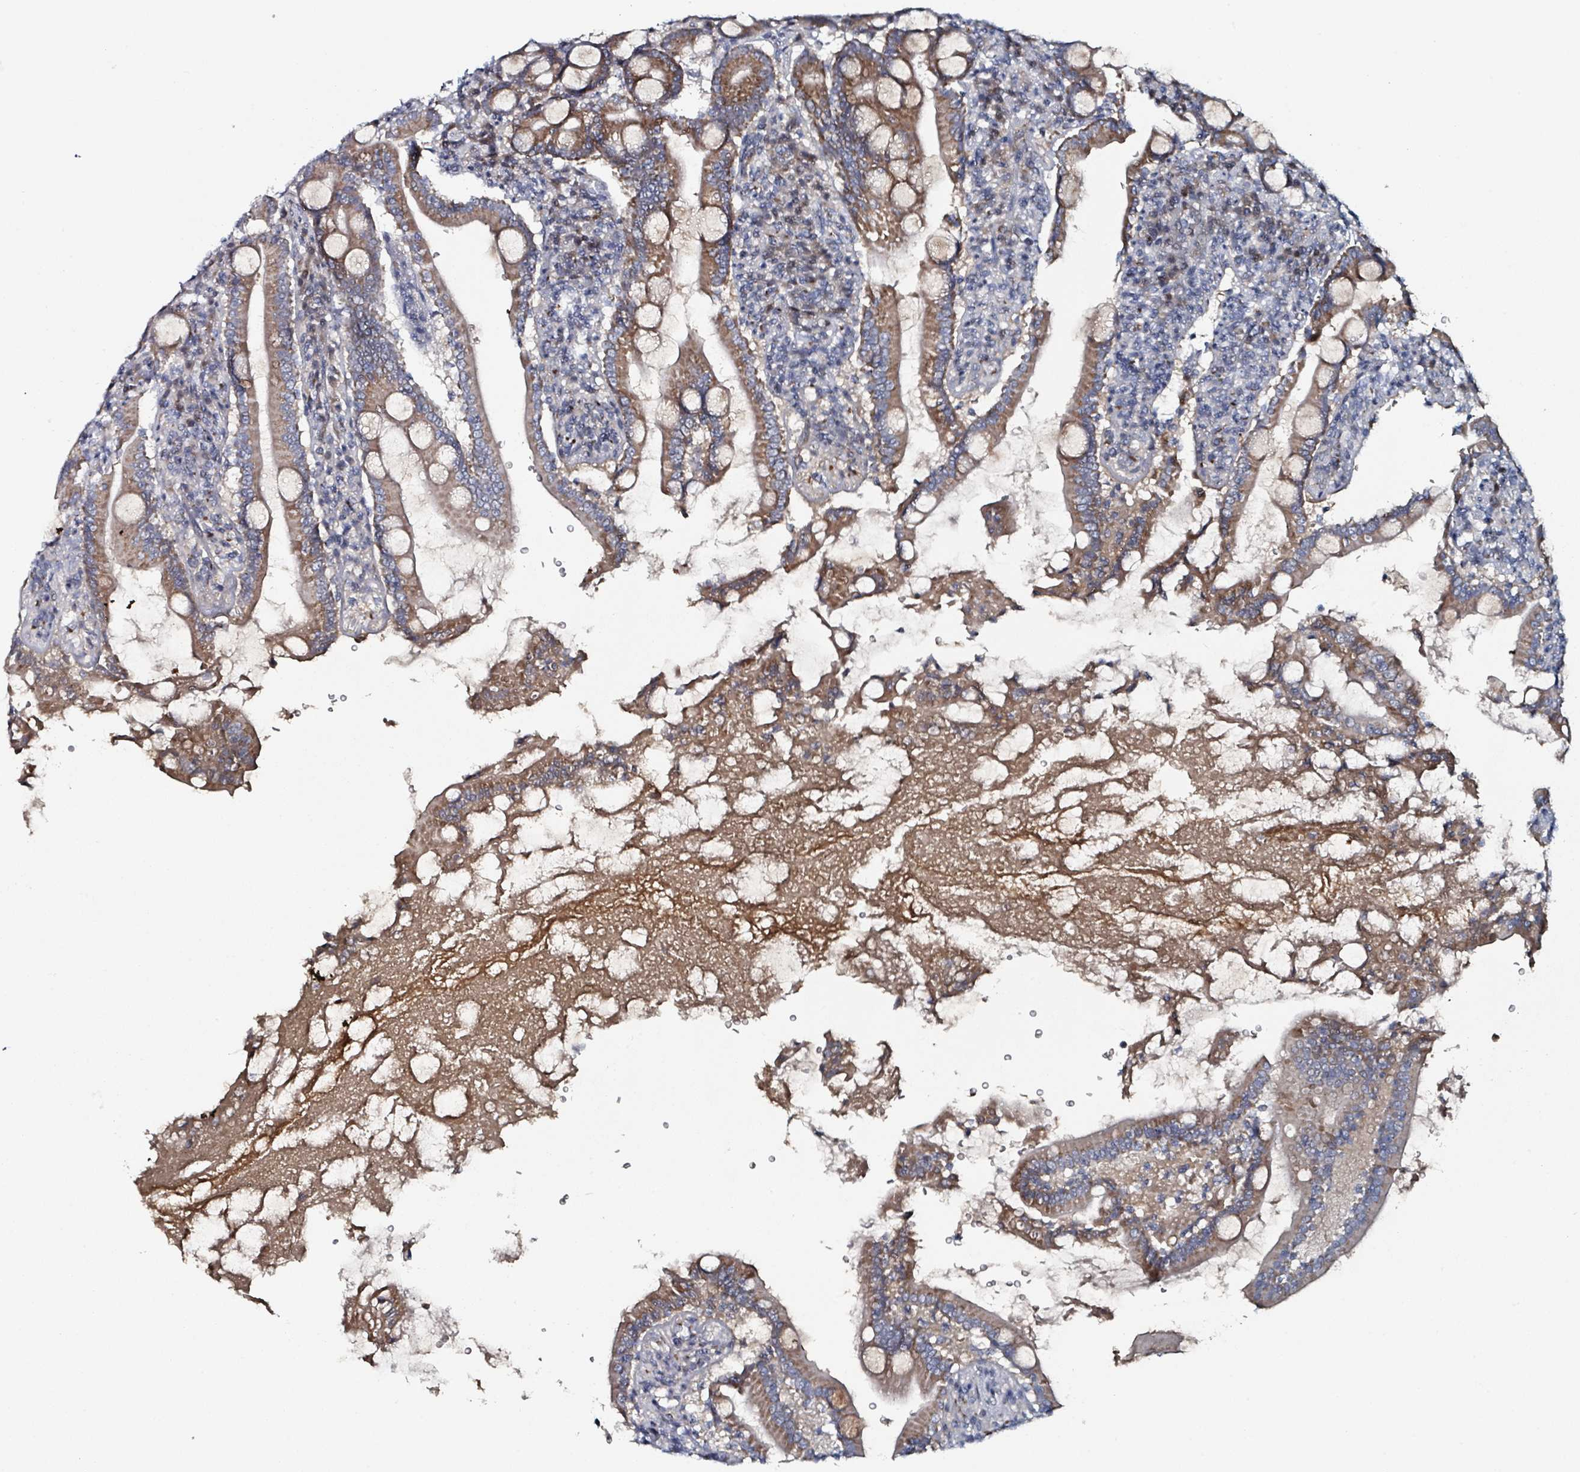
{"staining": {"intensity": "moderate", "quantity": ">75%", "location": "cytoplasmic/membranous"}, "tissue": "duodenum", "cell_type": "Glandular cells", "image_type": "normal", "snomed": [{"axis": "morphology", "description": "Normal tissue, NOS"}, {"axis": "topography", "description": "Duodenum"}], "caption": "Moderate cytoplasmic/membranous staining for a protein is identified in about >75% of glandular cells of normal duodenum using IHC.", "gene": "B3GAT3", "patient": {"sex": "male", "age": 35}}